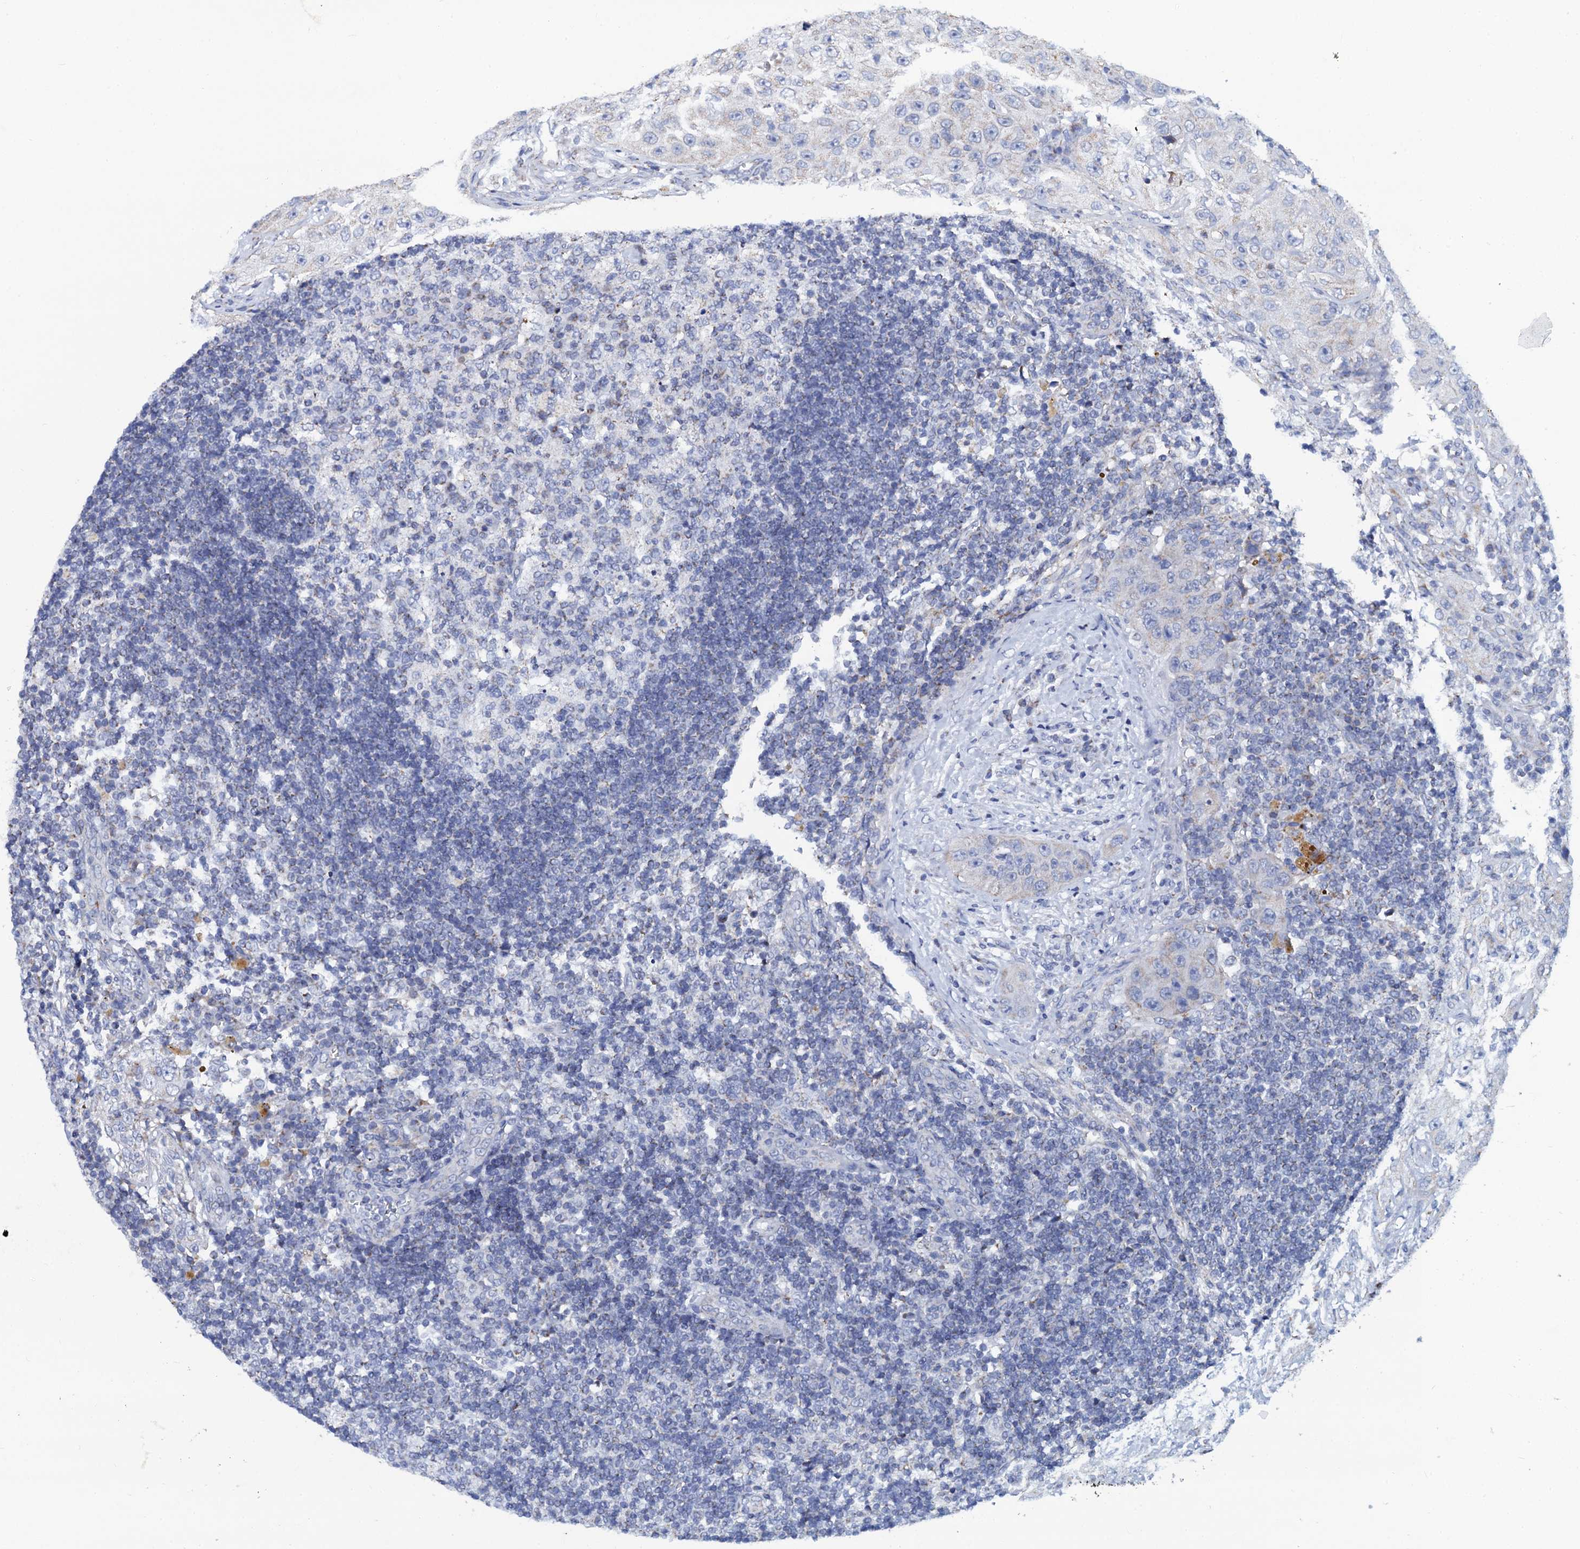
{"staining": {"intensity": "negative", "quantity": "none", "location": "none"}, "tissue": "lymph node", "cell_type": "Germinal center cells", "image_type": "normal", "snomed": [{"axis": "morphology", "description": "Normal tissue, NOS"}, {"axis": "morphology", "description": "Squamous cell carcinoma, metastatic, NOS"}, {"axis": "topography", "description": "Lymph node"}], "caption": "Immunohistochemical staining of normal human lymph node demonstrates no significant positivity in germinal center cells.", "gene": "SLC37A4", "patient": {"sex": "male", "age": 73}}